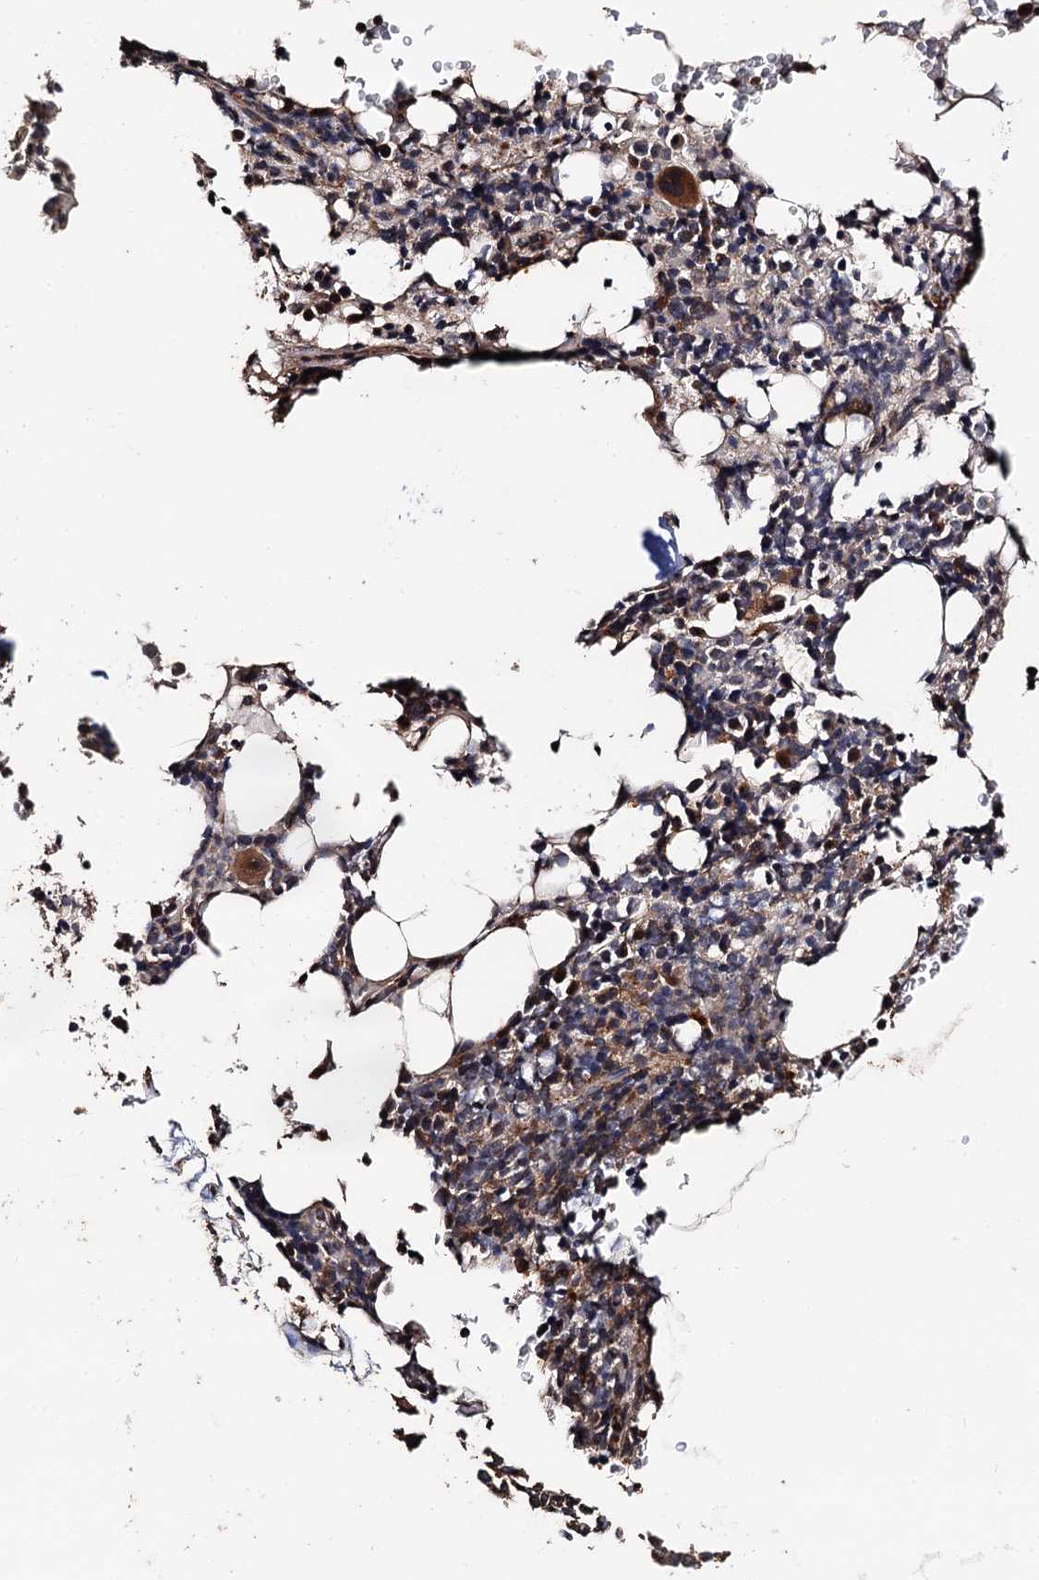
{"staining": {"intensity": "strong", "quantity": "<25%", "location": "cytoplasmic/membranous"}, "tissue": "bone marrow", "cell_type": "Hematopoietic cells", "image_type": "normal", "snomed": [{"axis": "morphology", "description": "Normal tissue, NOS"}, {"axis": "topography", "description": "Bone marrow"}], "caption": "Hematopoietic cells exhibit medium levels of strong cytoplasmic/membranous staining in approximately <25% of cells in benign bone marrow.", "gene": "PPTC7", "patient": {"sex": "male", "age": 58}}